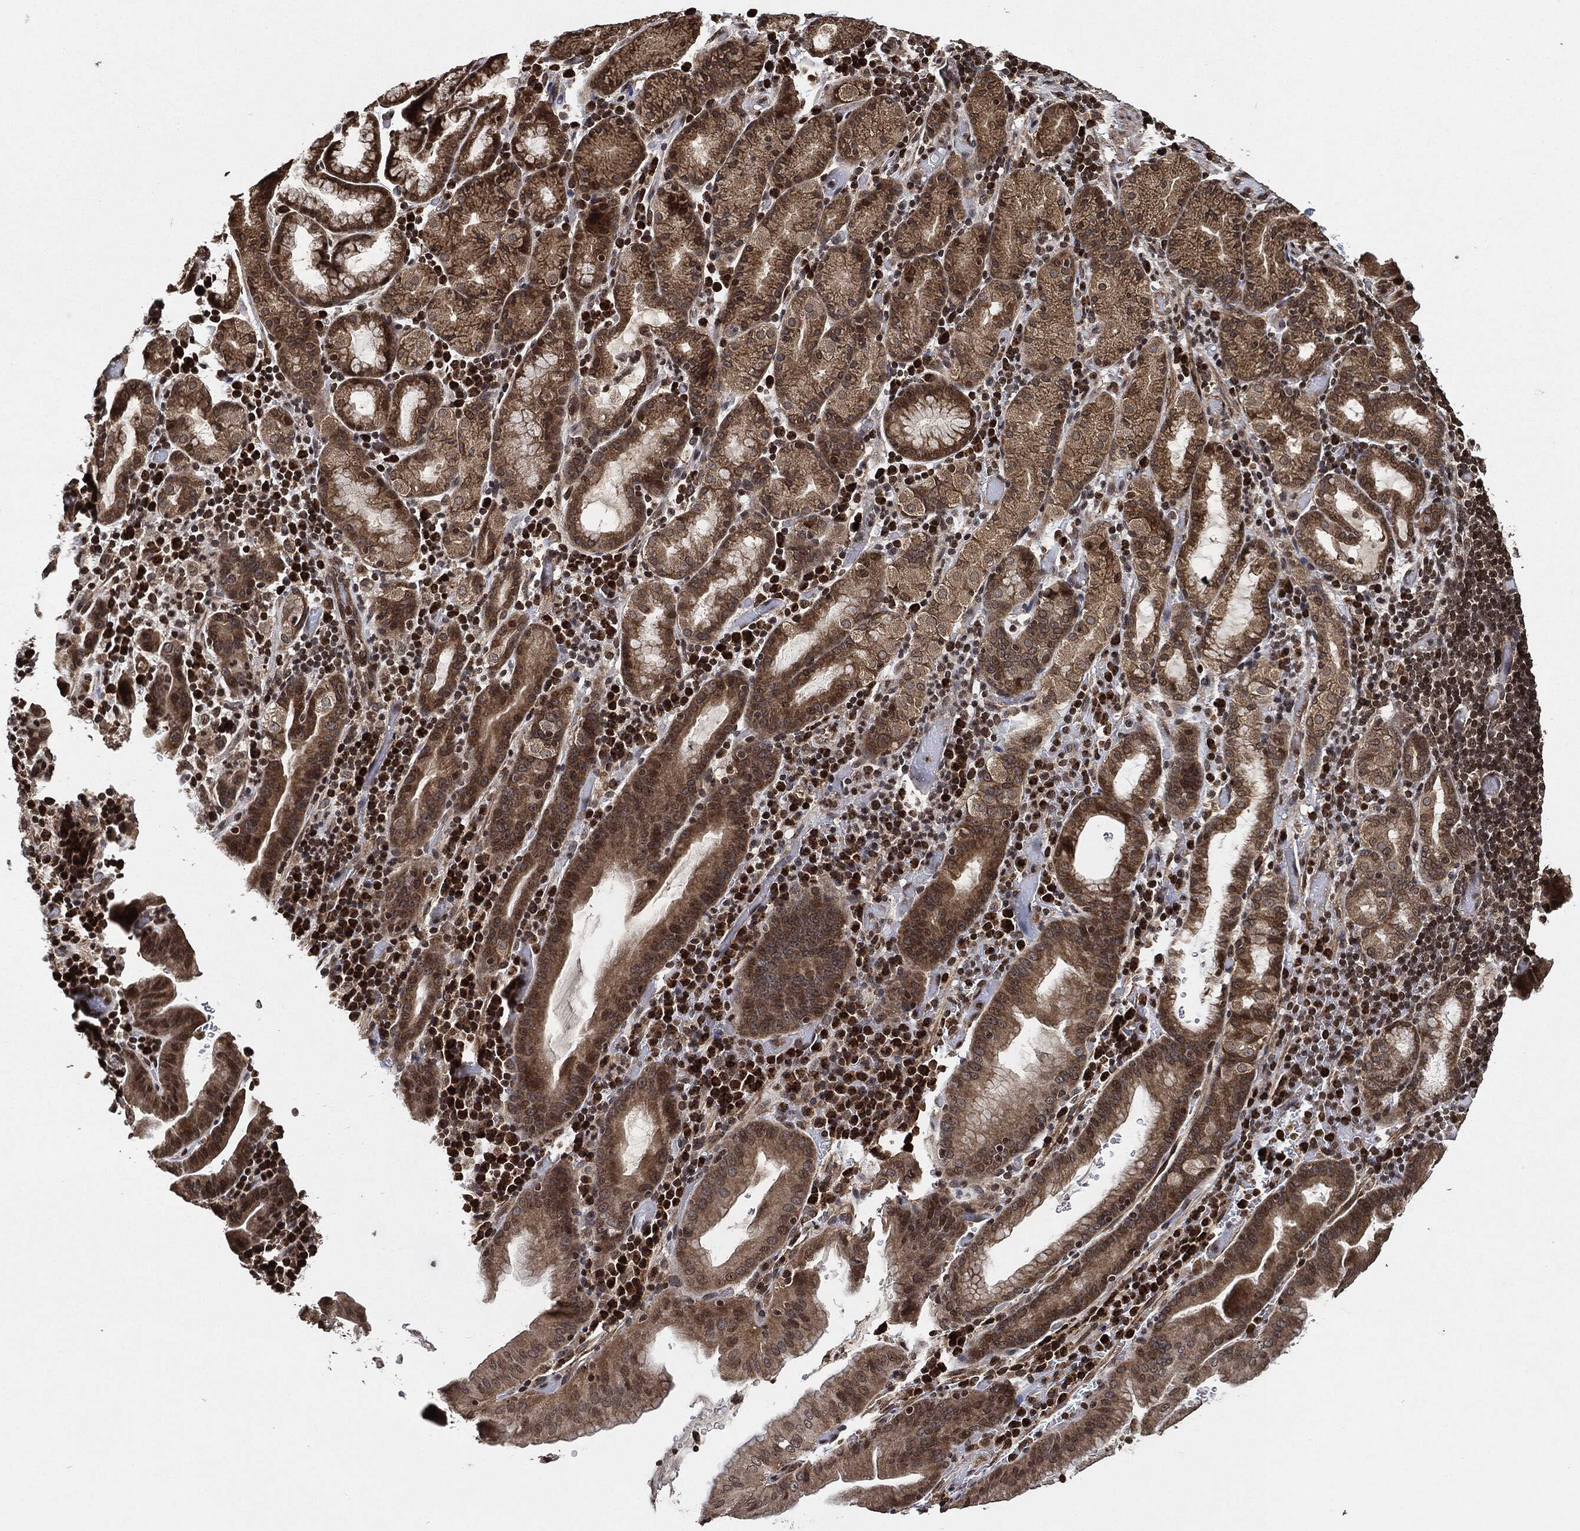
{"staining": {"intensity": "moderate", "quantity": ">75%", "location": "cytoplasmic/membranous"}, "tissue": "stomach cancer", "cell_type": "Tumor cells", "image_type": "cancer", "snomed": [{"axis": "morphology", "description": "Adenocarcinoma, NOS"}, {"axis": "topography", "description": "Stomach"}], "caption": "The immunohistochemical stain shows moderate cytoplasmic/membranous staining in tumor cells of stomach cancer tissue. Using DAB (brown) and hematoxylin (blue) stains, captured at high magnification using brightfield microscopy.", "gene": "PDK1", "patient": {"sex": "male", "age": 79}}